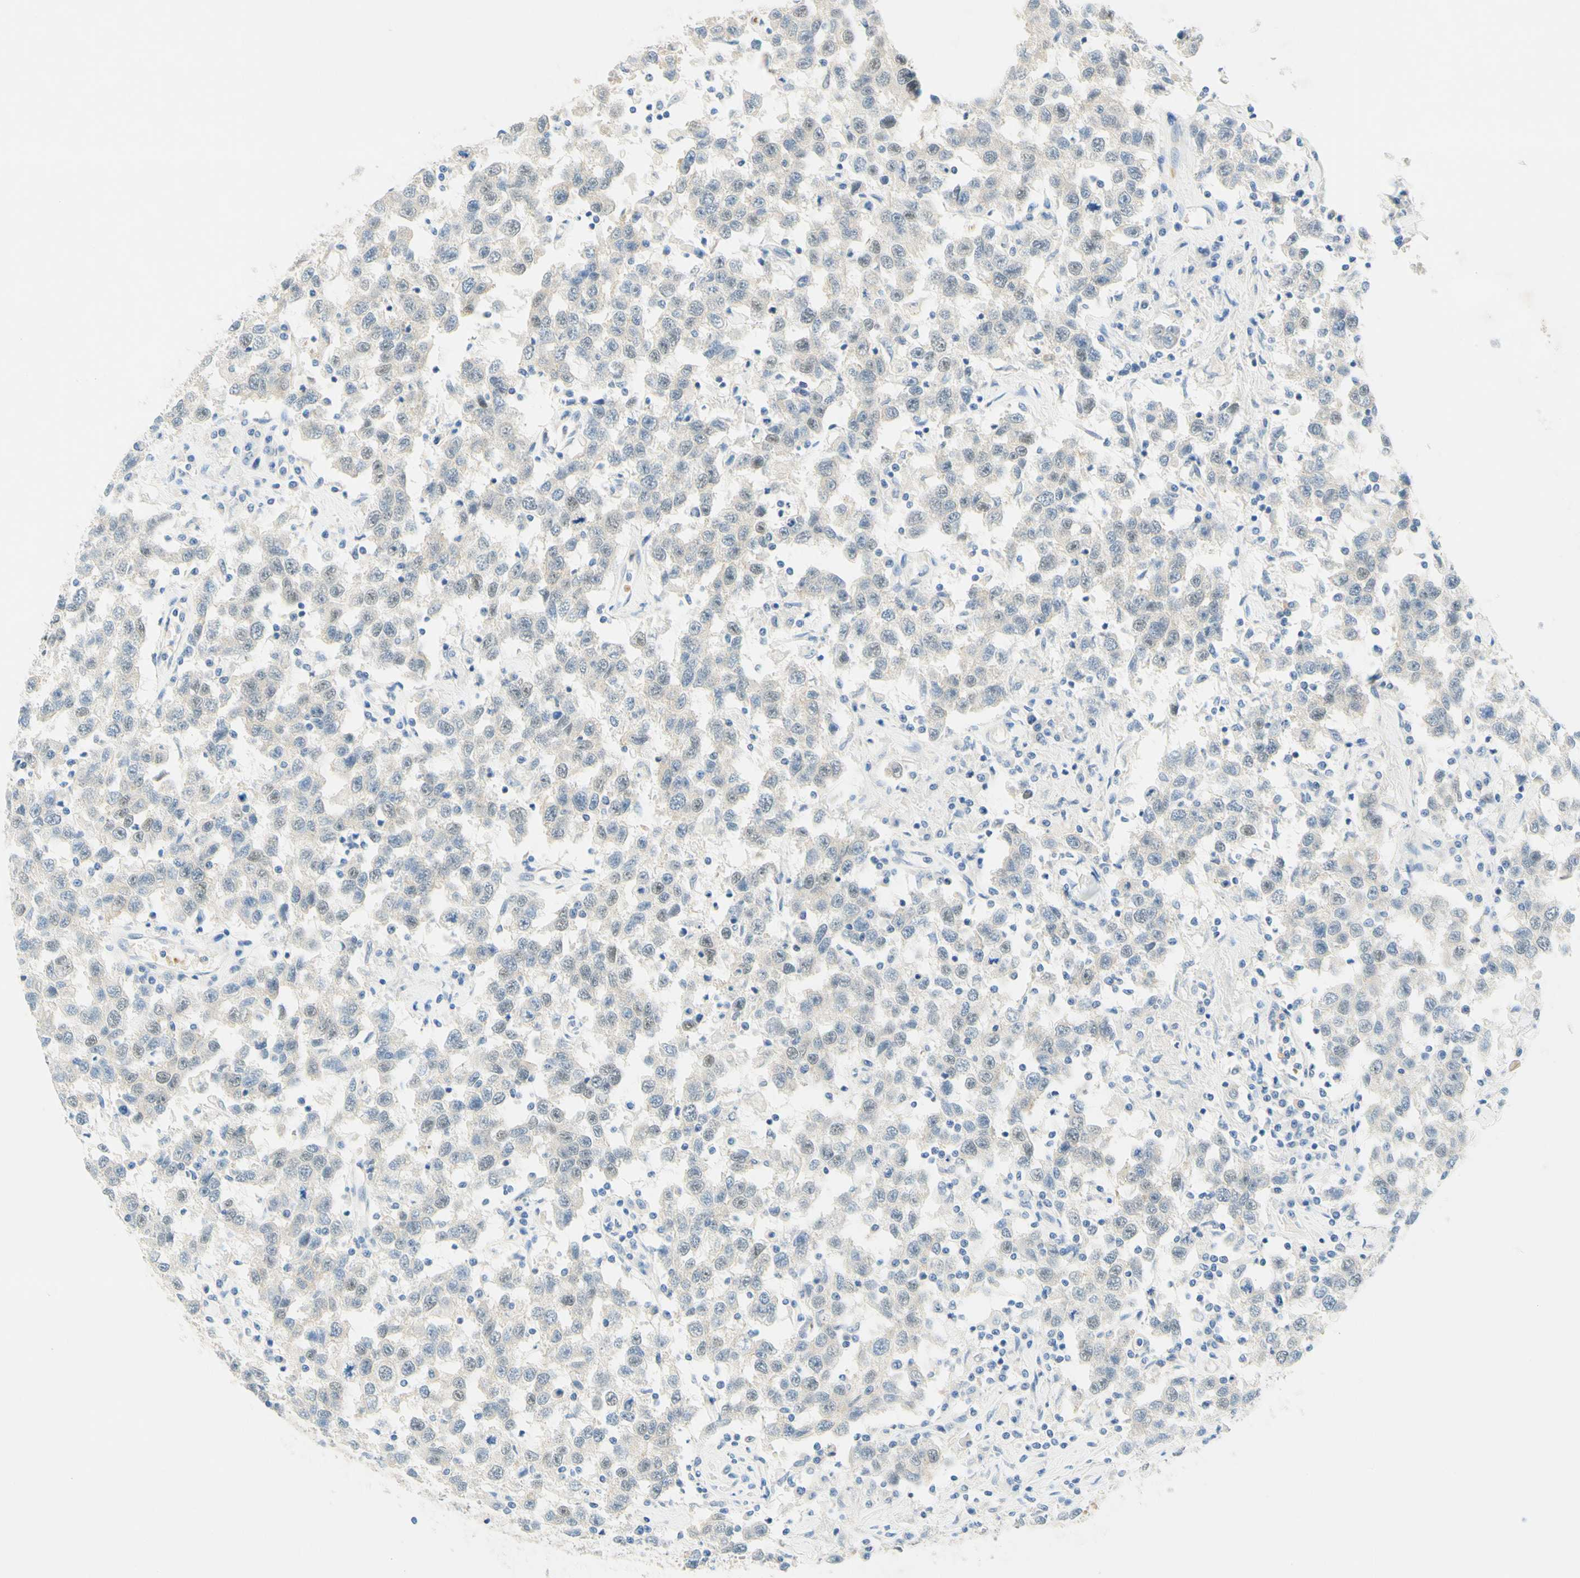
{"staining": {"intensity": "negative", "quantity": "none", "location": "none"}, "tissue": "testis cancer", "cell_type": "Tumor cells", "image_type": "cancer", "snomed": [{"axis": "morphology", "description": "Seminoma, NOS"}, {"axis": "topography", "description": "Testis"}], "caption": "Immunohistochemistry (IHC) micrograph of human seminoma (testis) stained for a protein (brown), which shows no positivity in tumor cells.", "gene": "ENTREP2", "patient": {"sex": "male", "age": 41}}